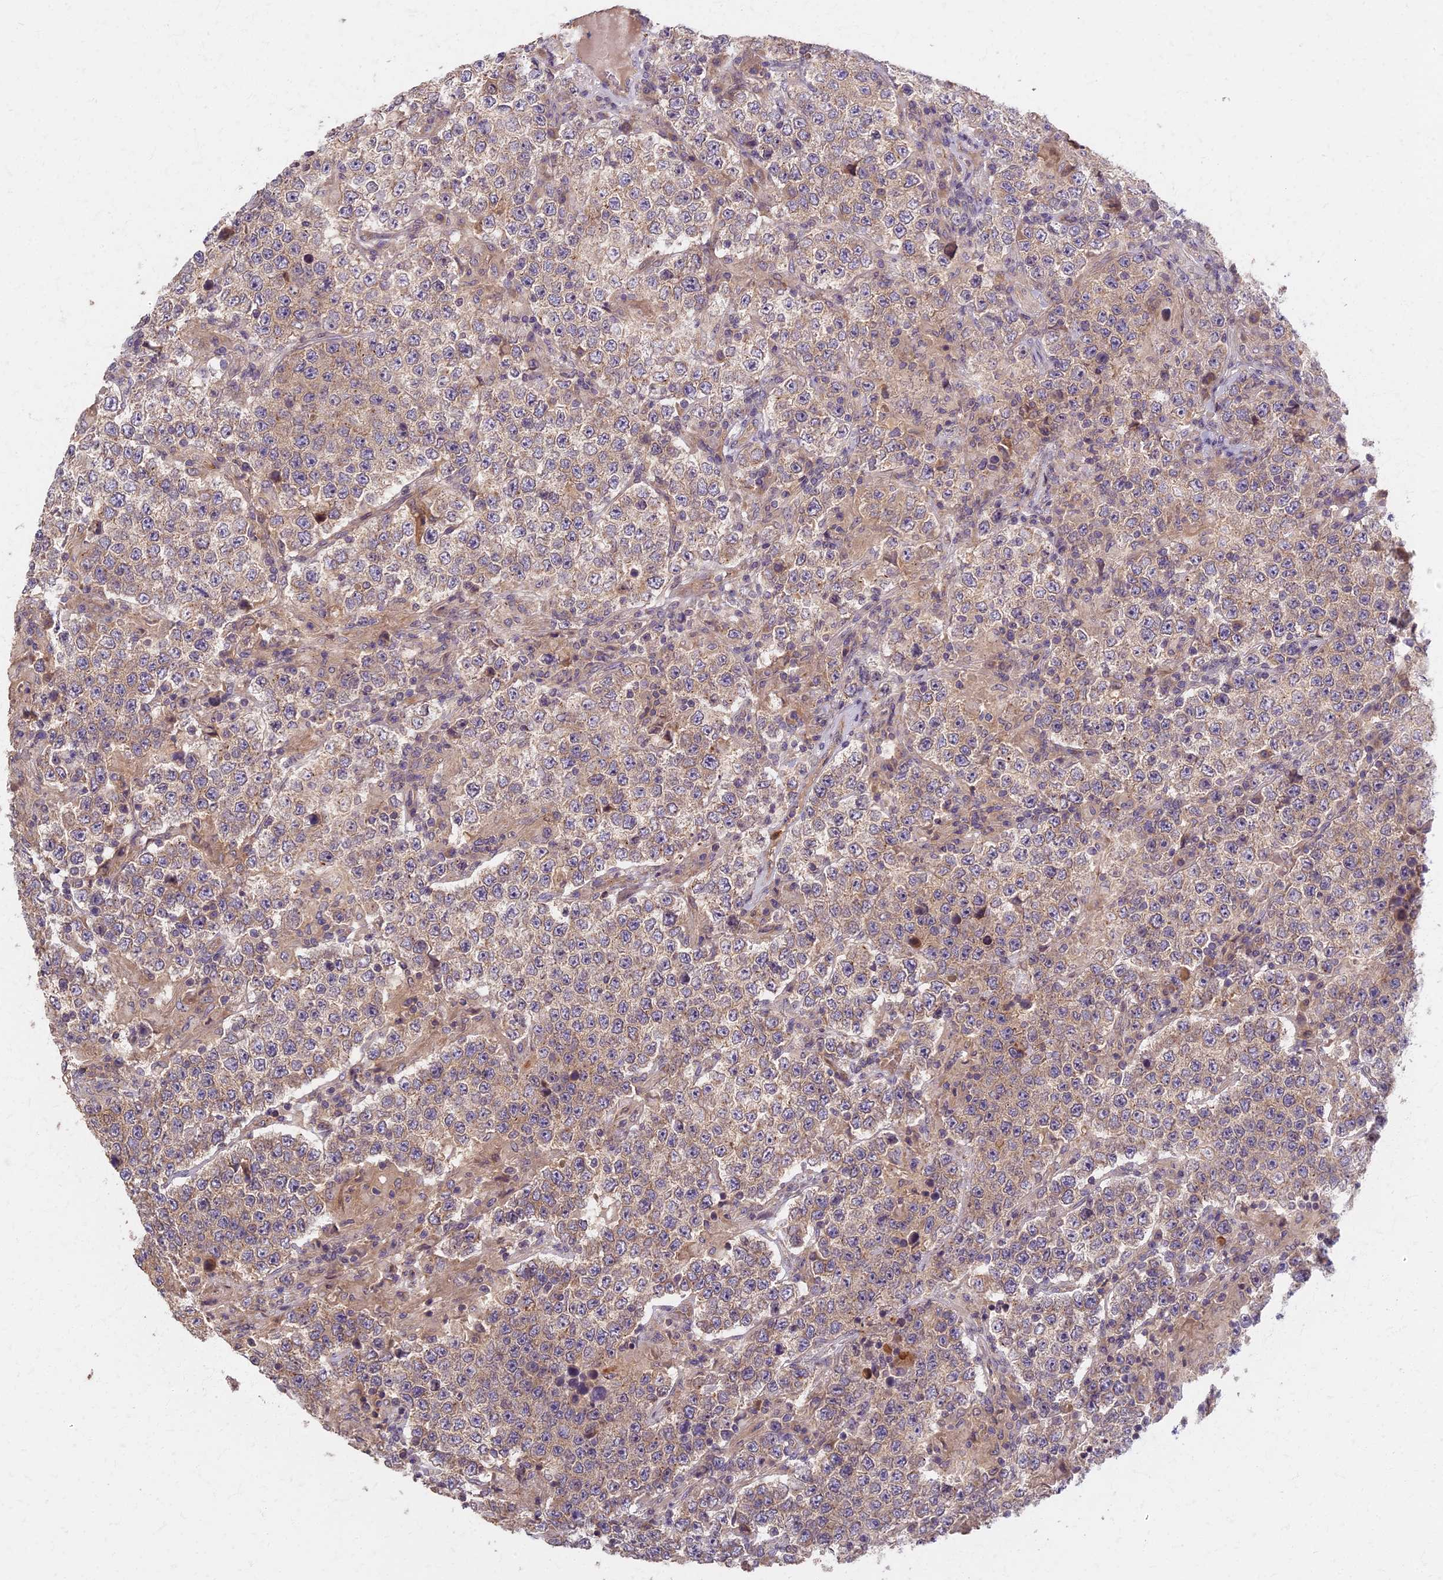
{"staining": {"intensity": "weak", "quantity": "<25%", "location": "cytoplasmic/membranous"}, "tissue": "testis cancer", "cell_type": "Tumor cells", "image_type": "cancer", "snomed": [{"axis": "morphology", "description": "Normal tissue, NOS"}, {"axis": "morphology", "description": "Urothelial carcinoma, High grade"}, {"axis": "morphology", "description": "Seminoma, NOS"}, {"axis": "morphology", "description": "Carcinoma, Embryonal, NOS"}, {"axis": "topography", "description": "Urinary bladder"}, {"axis": "topography", "description": "Testis"}], "caption": "There is no significant positivity in tumor cells of urothelial carcinoma (high-grade) (testis).", "gene": "AP4E1", "patient": {"sex": "male", "age": 41}}